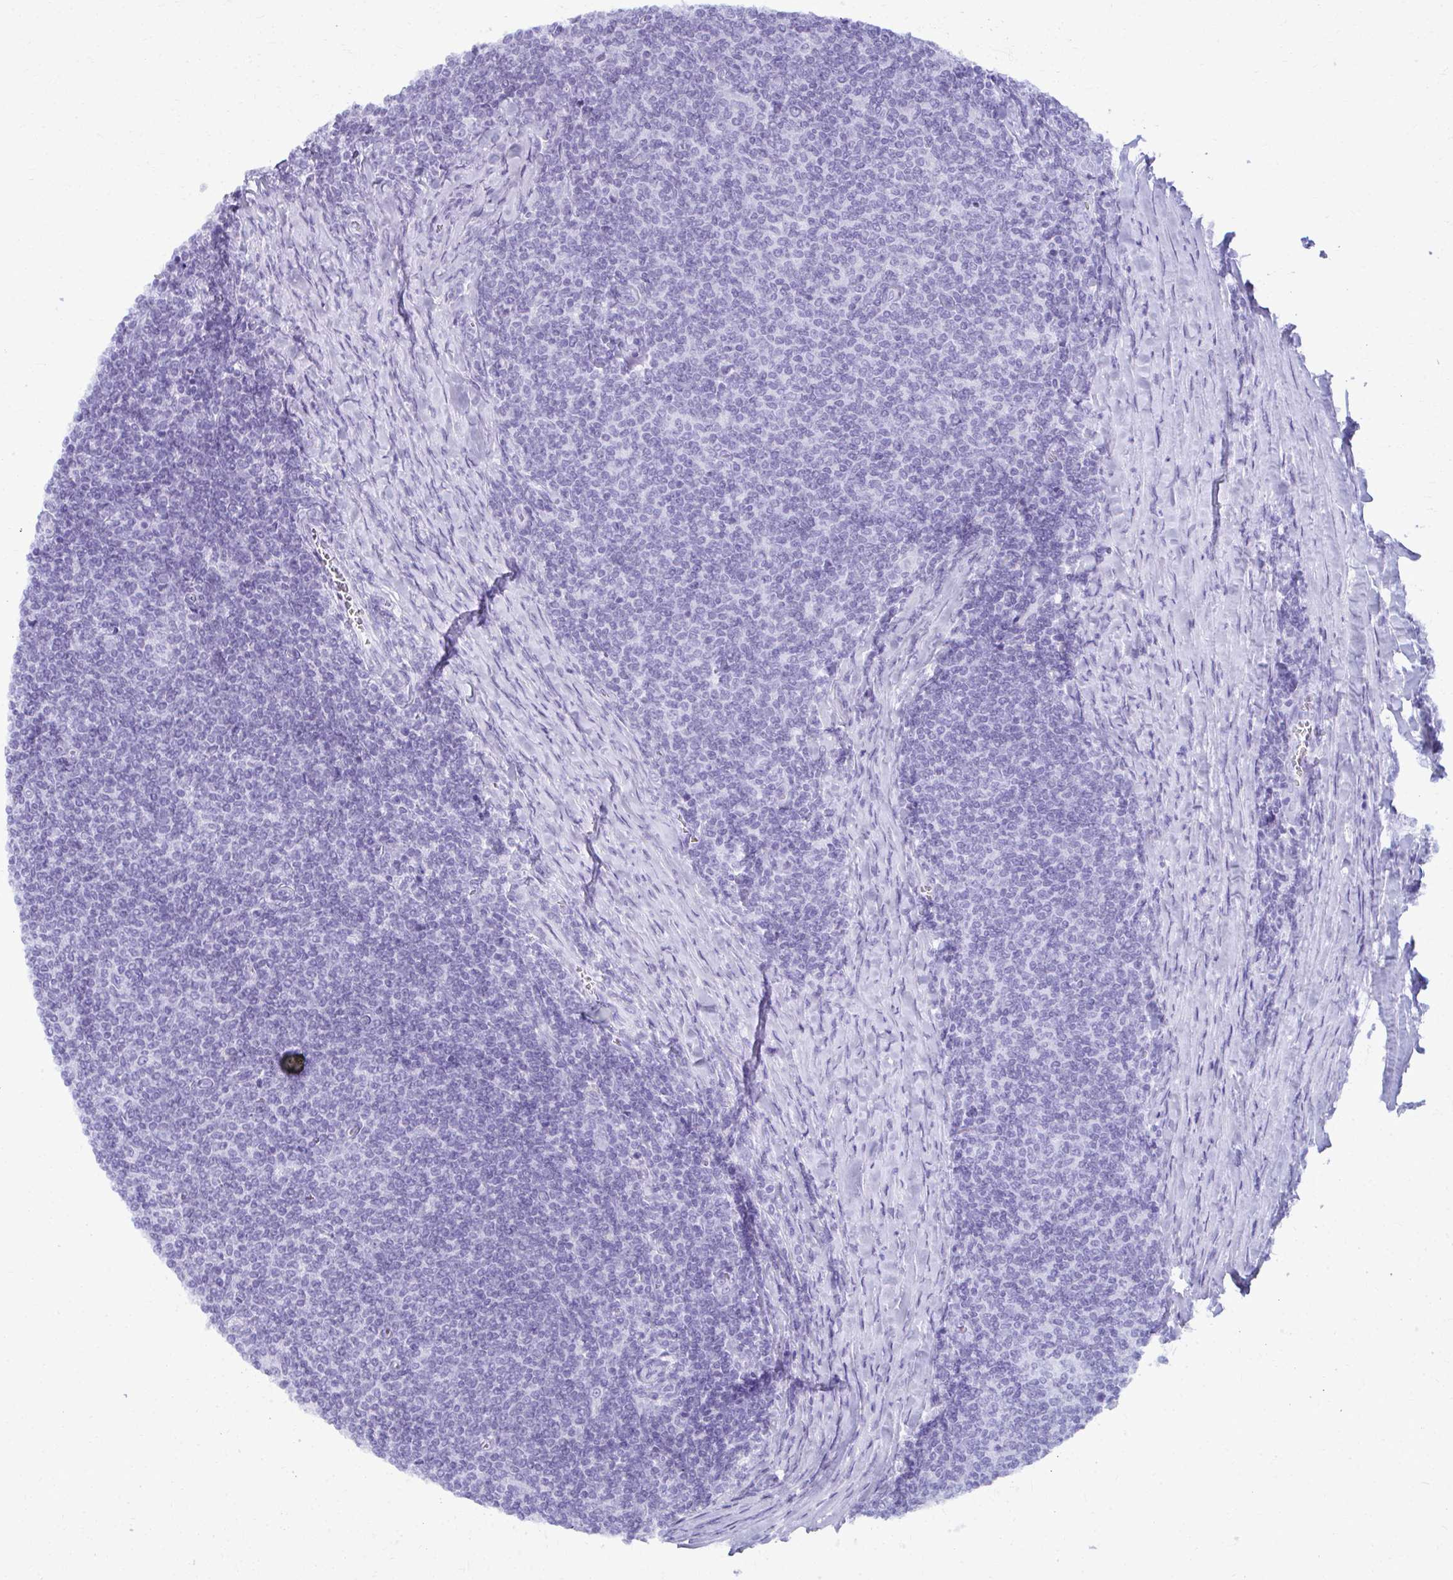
{"staining": {"intensity": "negative", "quantity": "none", "location": "none"}, "tissue": "lymphoma", "cell_type": "Tumor cells", "image_type": "cancer", "snomed": [{"axis": "morphology", "description": "Malignant lymphoma, non-Hodgkin's type, Low grade"}, {"axis": "topography", "description": "Lymph node"}], "caption": "Tumor cells are negative for brown protein staining in low-grade malignant lymphoma, non-Hodgkin's type.", "gene": "MAF1", "patient": {"sex": "male", "age": 52}}